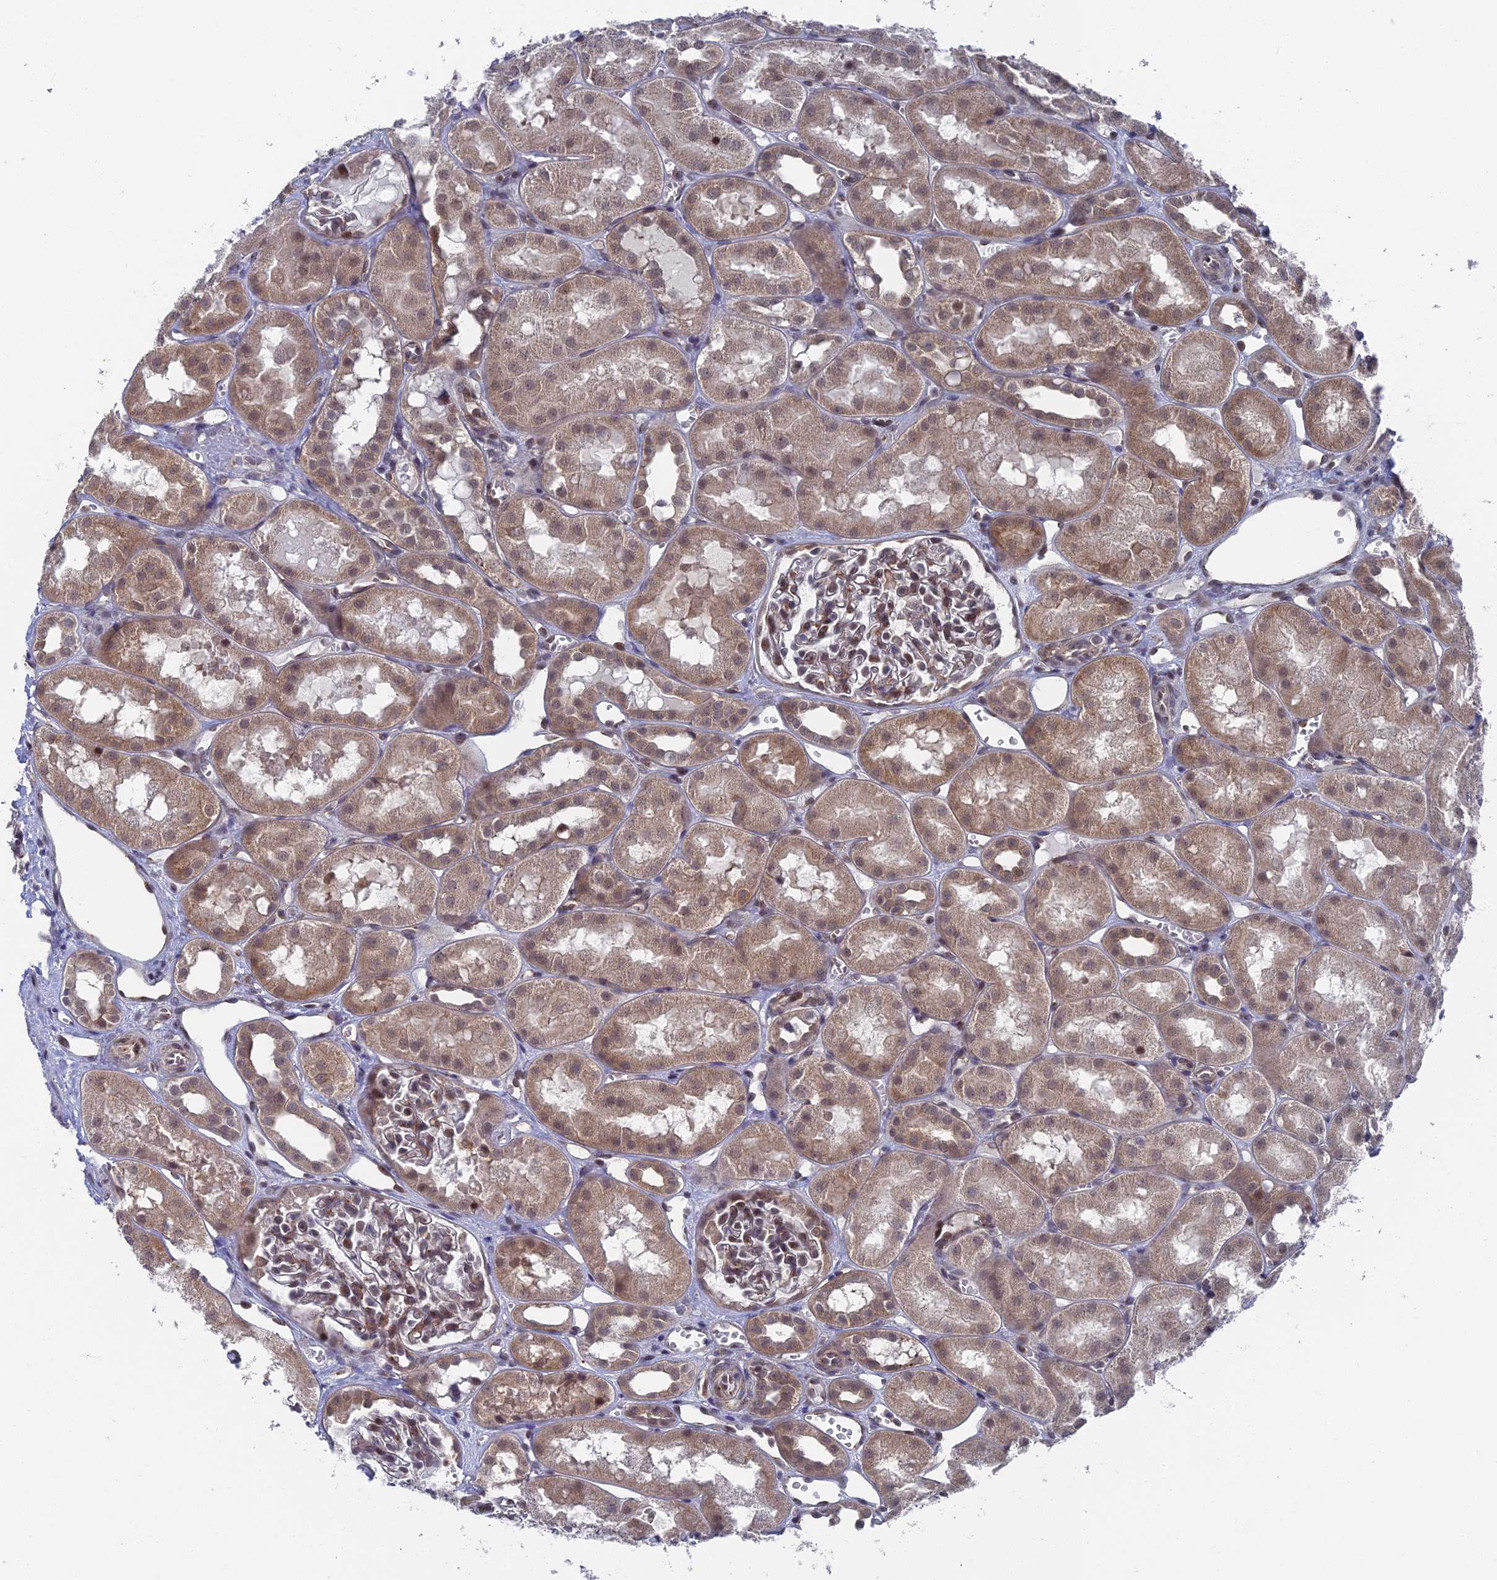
{"staining": {"intensity": "moderate", "quantity": "<25%", "location": "nuclear"}, "tissue": "kidney", "cell_type": "Cells in glomeruli", "image_type": "normal", "snomed": [{"axis": "morphology", "description": "Normal tissue, NOS"}, {"axis": "topography", "description": "Kidney"}], "caption": "Kidney stained with DAB IHC reveals low levels of moderate nuclear expression in approximately <25% of cells in glomeruli. The staining was performed using DAB (3,3'-diaminobenzidine), with brown indicating positive protein expression. Nuclei are stained blue with hematoxylin.", "gene": "FHIP2A", "patient": {"sex": "male", "age": 16}}